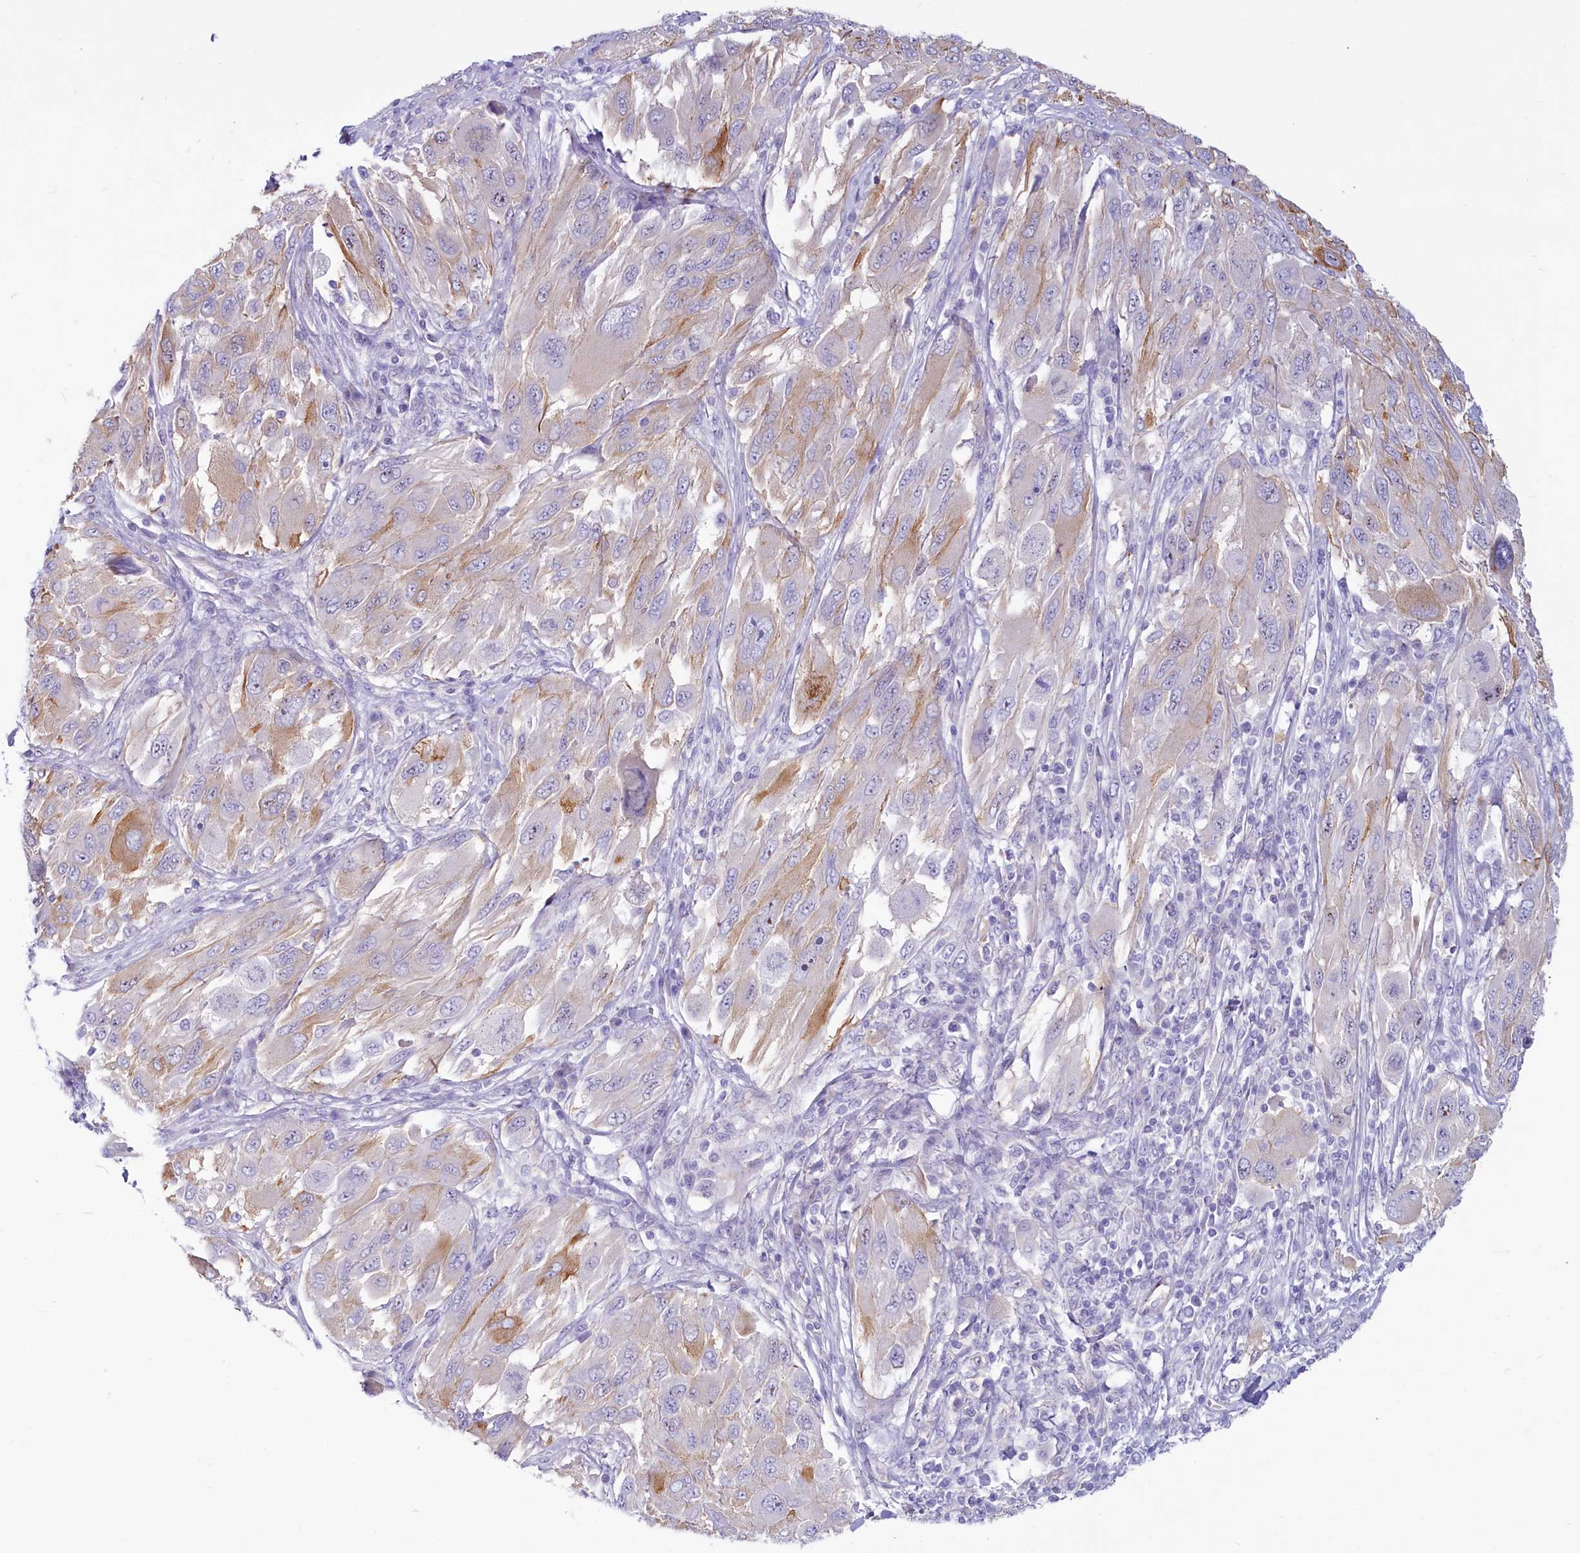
{"staining": {"intensity": "weak", "quantity": "<25%", "location": "cytoplasmic/membranous"}, "tissue": "melanoma", "cell_type": "Tumor cells", "image_type": "cancer", "snomed": [{"axis": "morphology", "description": "Malignant melanoma, NOS"}, {"axis": "topography", "description": "Skin"}], "caption": "This histopathology image is of malignant melanoma stained with IHC to label a protein in brown with the nuclei are counter-stained blue. There is no expression in tumor cells. (Stains: DAB (3,3'-diaminobenzidine) immunohistochemistry with hematoxylin counter stain, Microscopy: brightfield microscopy at high magnification).", "gene": "PROCR", "patient": {"sex": "female", "age": 91}}